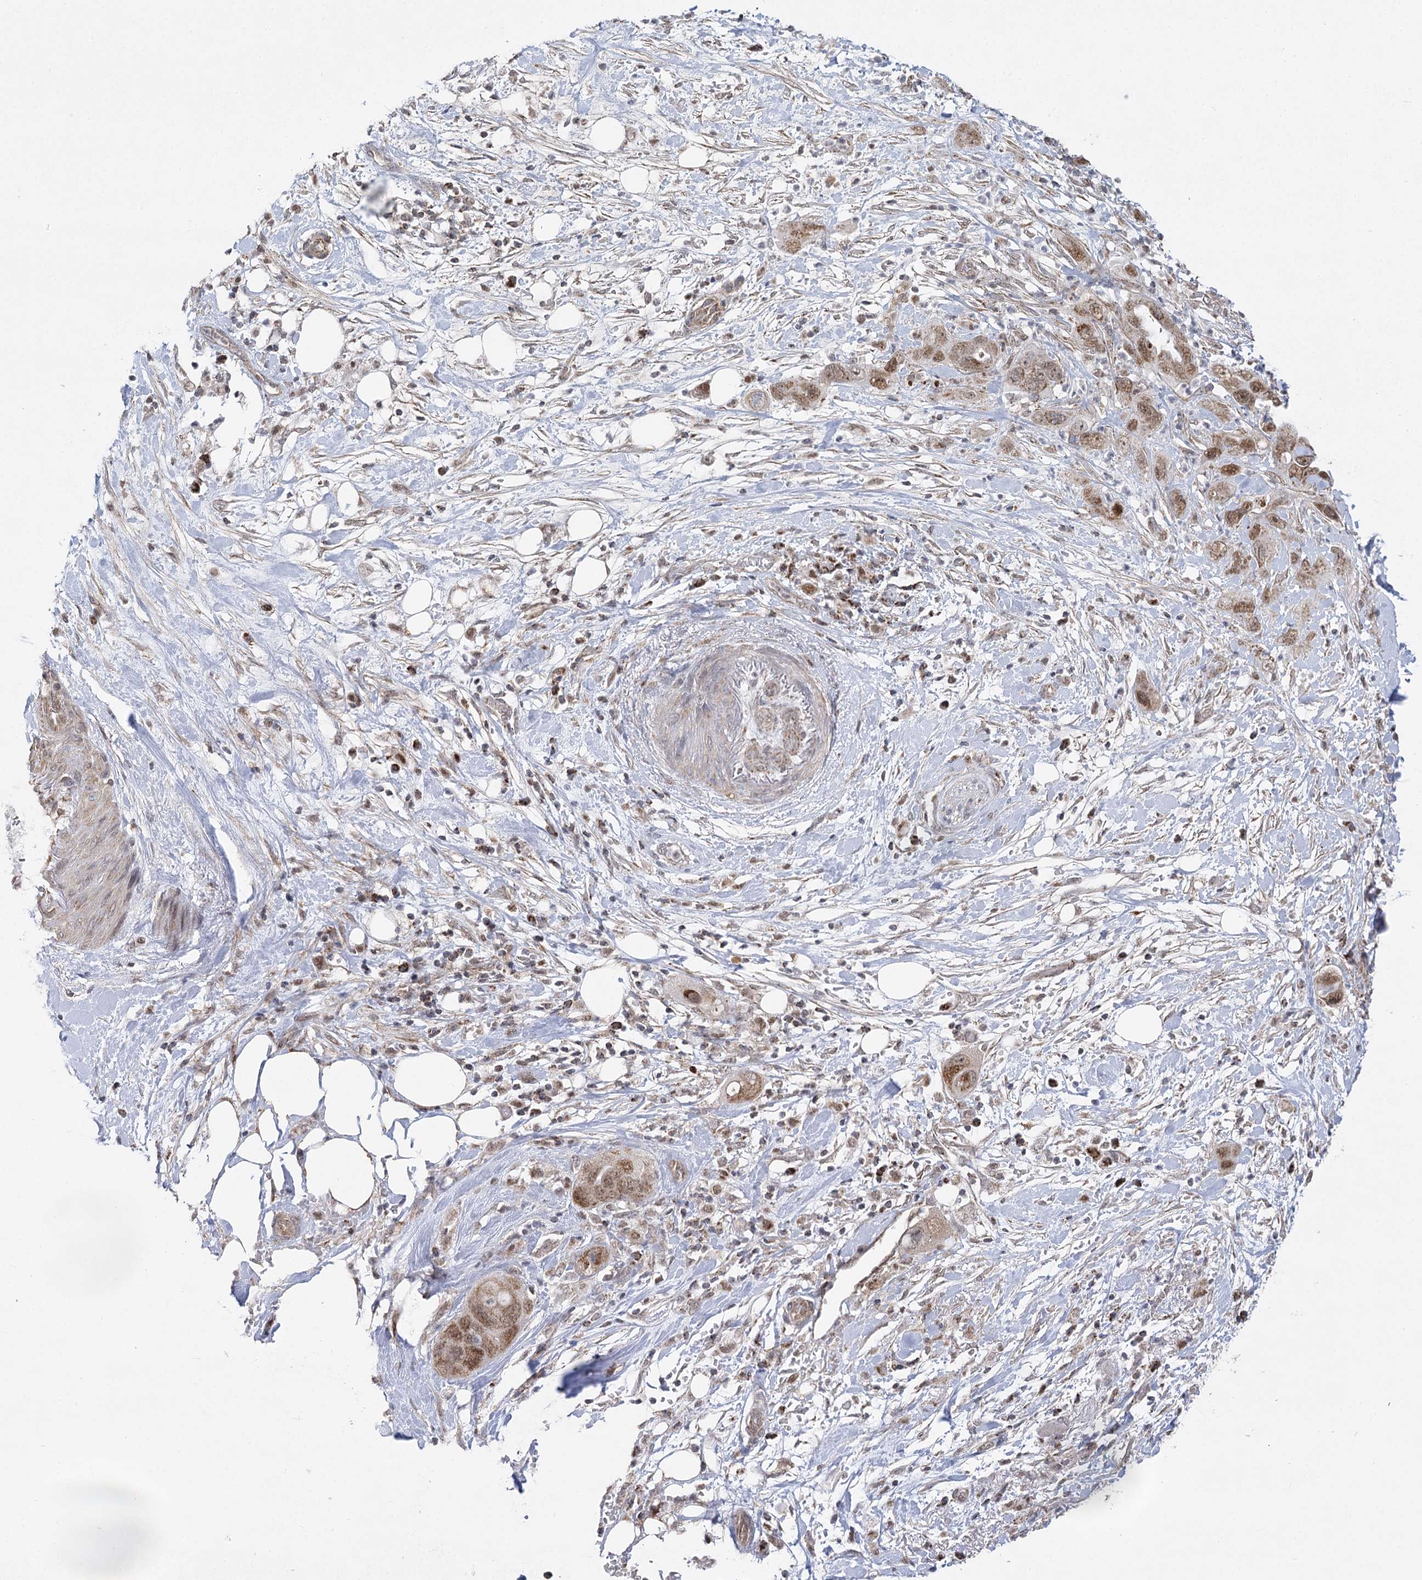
{"staining": {"intensity": "moderate", "quantity": ">75%", "location": "nuclear"}, "tissue": "pancreatic cancer", "cell_type": "Tumor cells", "image_type": "cancer", "snomed": [{"axis": "morphology", "description": "Adenocarcinoma, NOS"}, {"axis": "topography", "description": "Pancreas"}], "caption": "Pancreatic cancer (adenocarcinoma) tissue shows moderate nuclear staining in about >75% of tumor cells, visualized by immunohistochemistry.", "gene": "SLC4A1AP", "patient": {"sex": "female", "age": 71}}